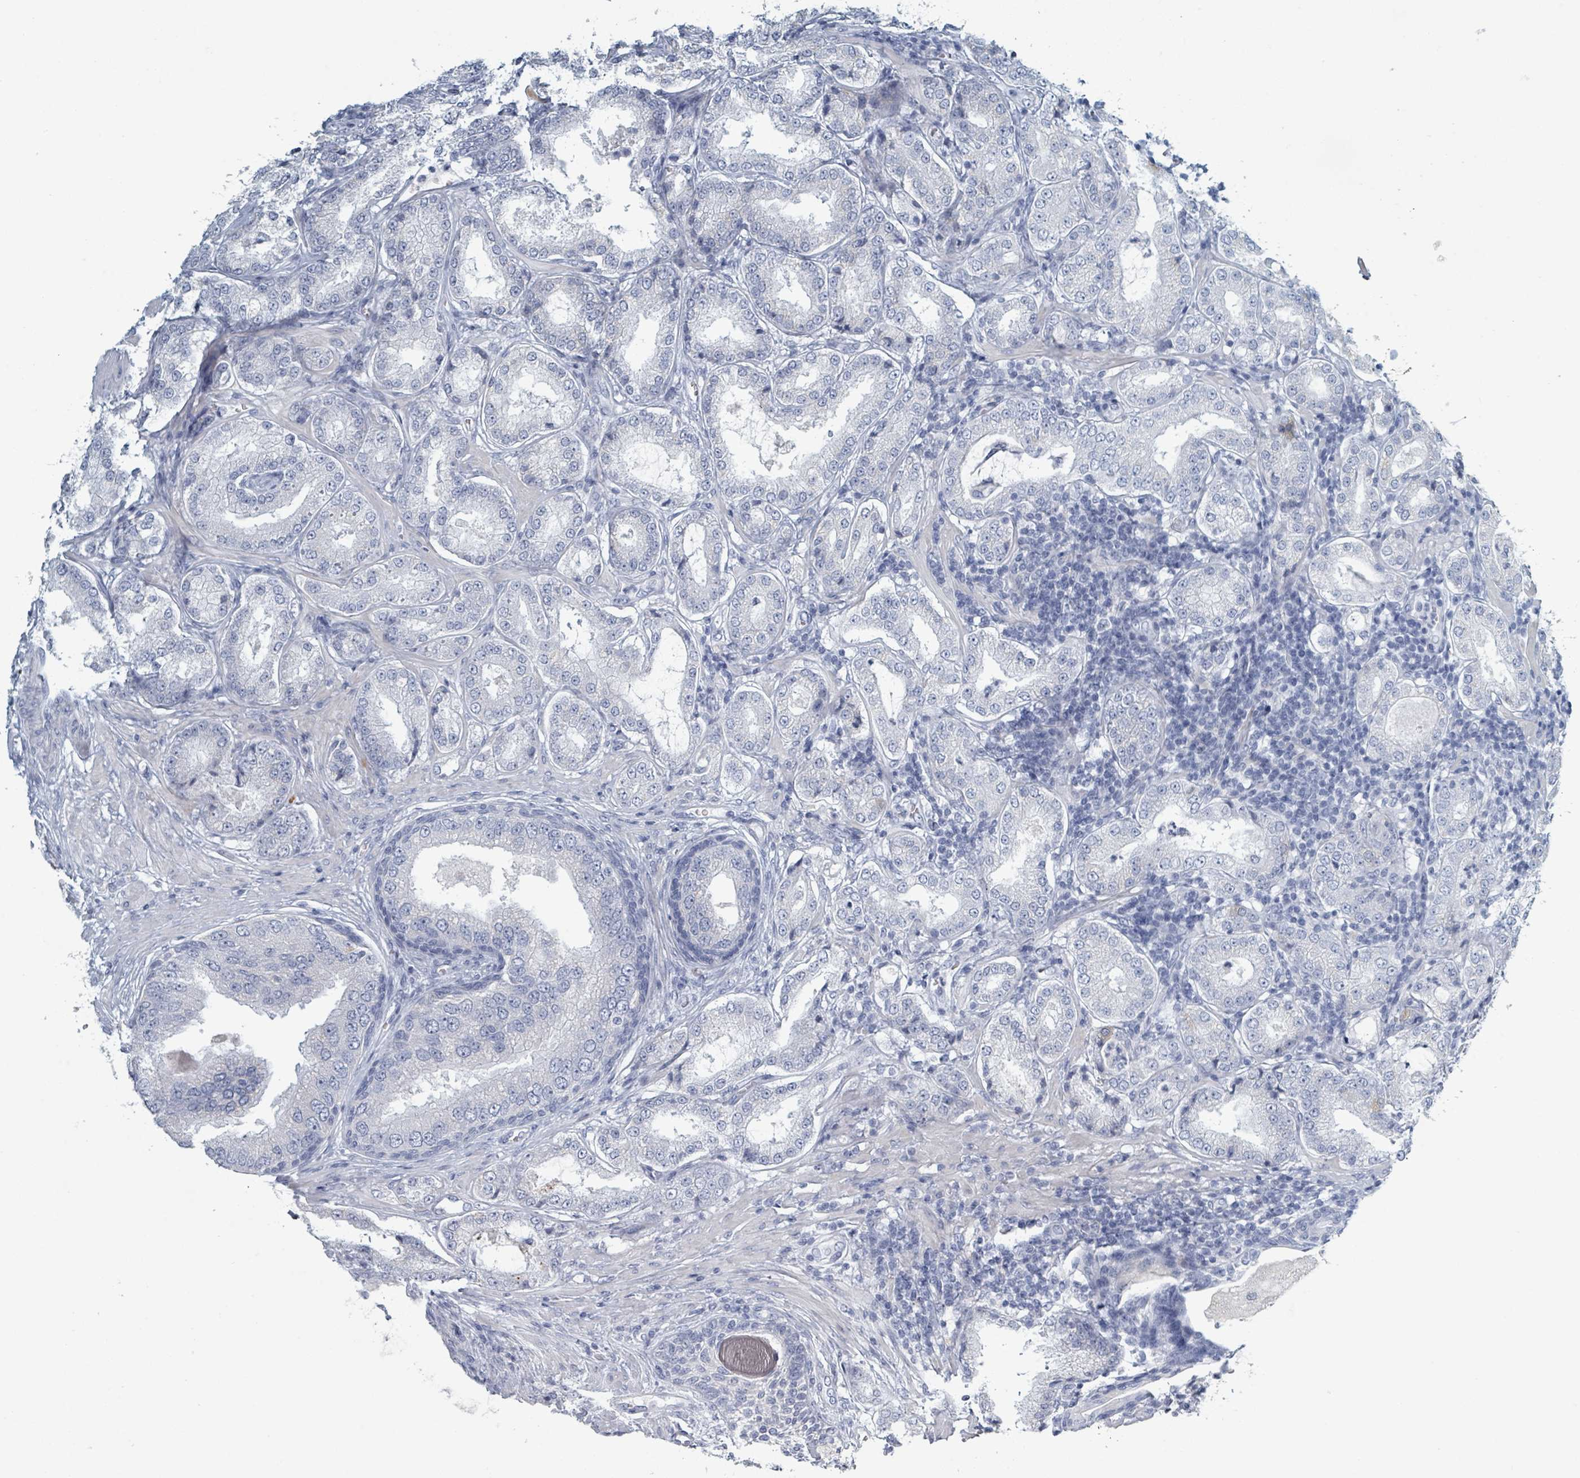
{"staining": {"intensity": "negative", "quantity": "none", "location": "none"}, "tissue": "prostate cancer", "cell_type": "Tumor cells", "image_type": "cancer", "snomed": [{"axis": "morphology", "description": "Adenocarcinoma, Low grade"}, {"axis": "topography", "description": "Prostate"}], "caption": "A photomicrograph of human prostate cancer is negative for staining in tumor cells. (Brightfield microscopy of DAB immunohistochemistry (IHC) at high magnification).", "gene": "HEATR5A", "patient": {"sex": "male", "age": 59}}